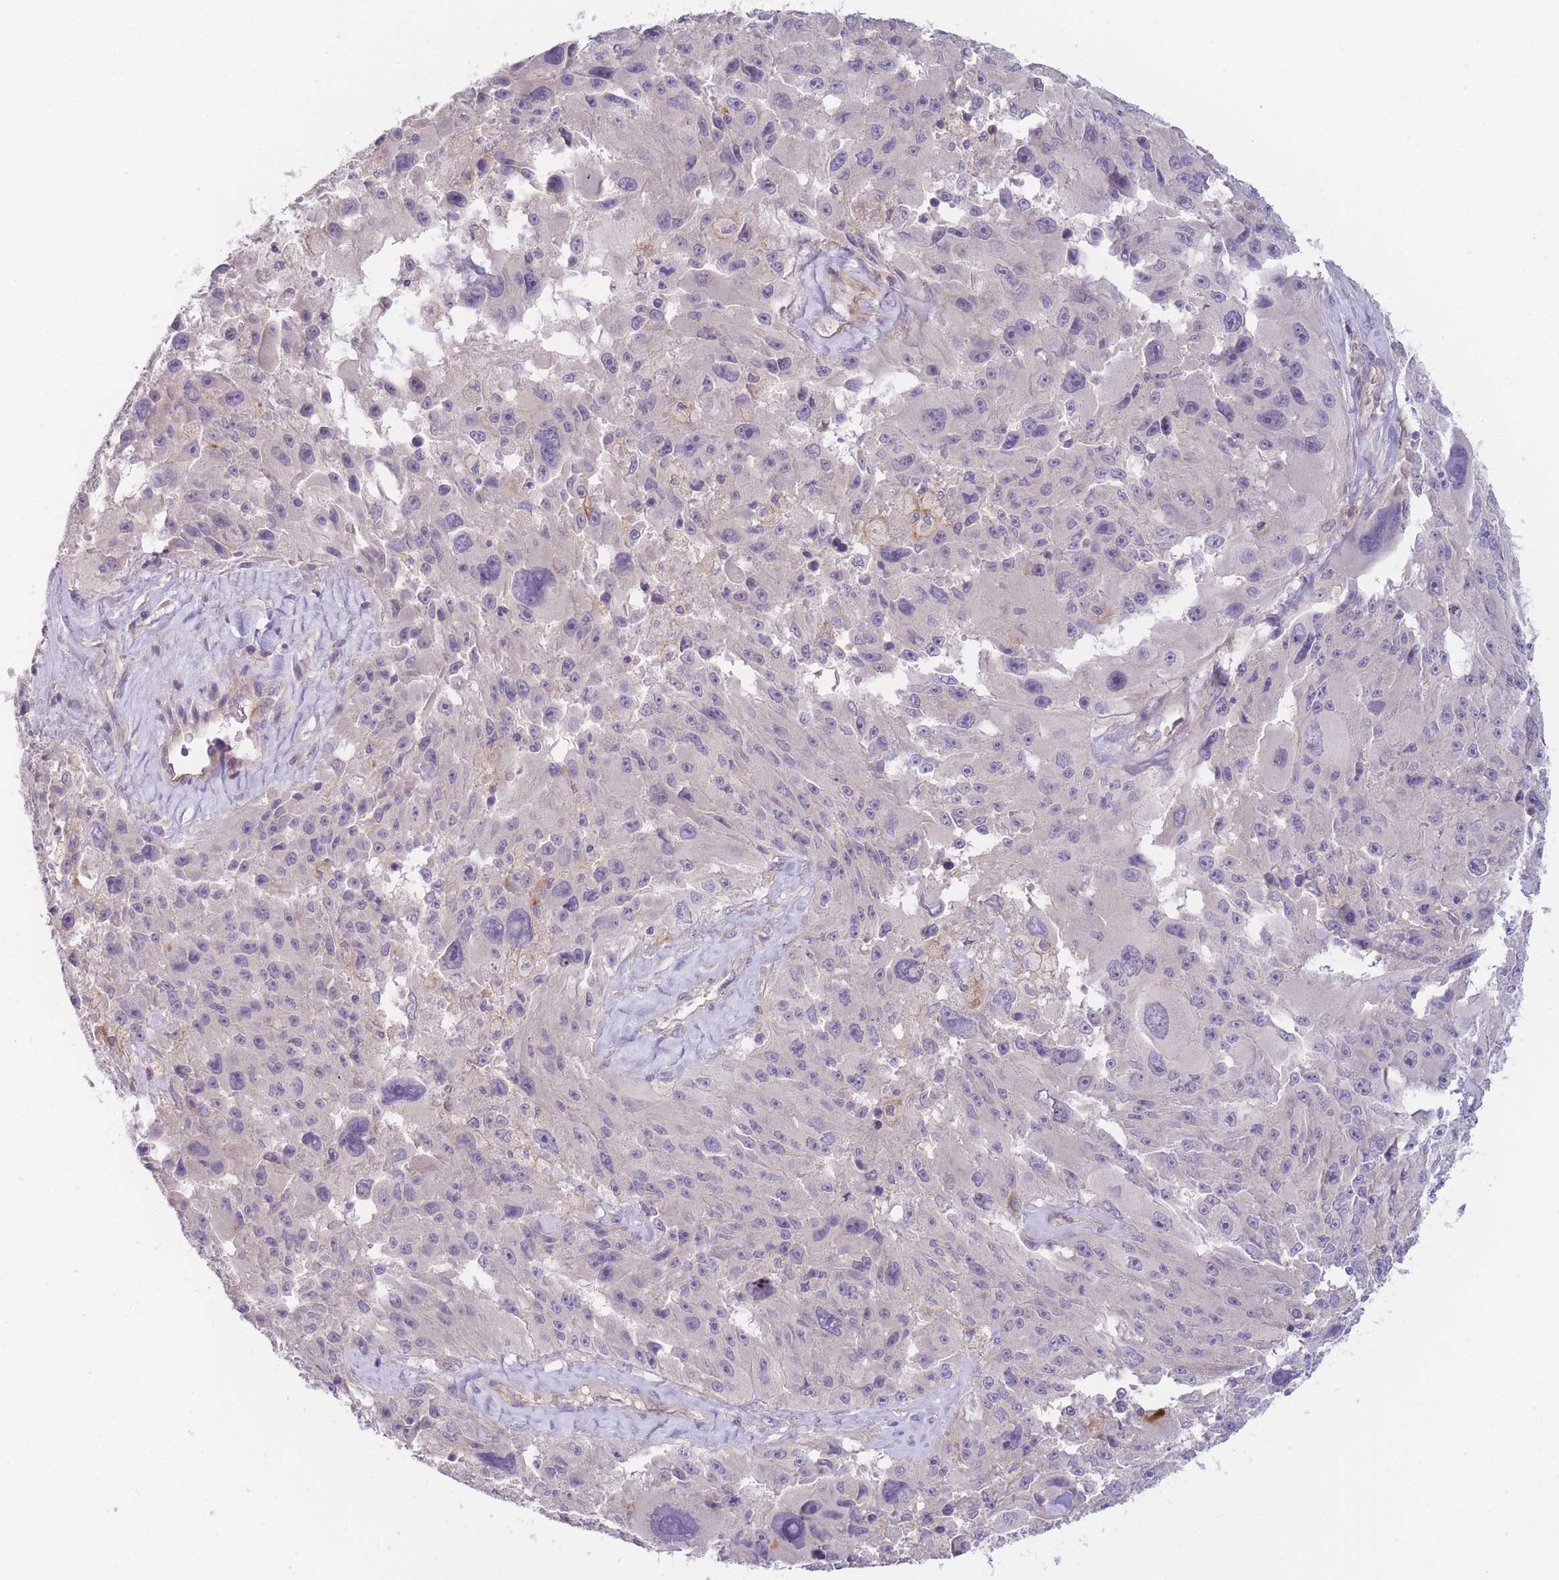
{"staining": {"intensity": "negative", "quantity": "none", "location": "none"}, "tissue": "melanoma", "cell_type": "Tumor cells", "image_type": "cancer", "snomed": [{"axis": "morphology", "description": "Malignant melanoma, Metastatic site"}, {"axis": "topography", "description": "Lymph node"}], "caption": "Histopathology image shows no protein expression in tumor cells of melanoma tissue.", "gene": "WDR93", "patient": {"sex": "male", "age": 62}}